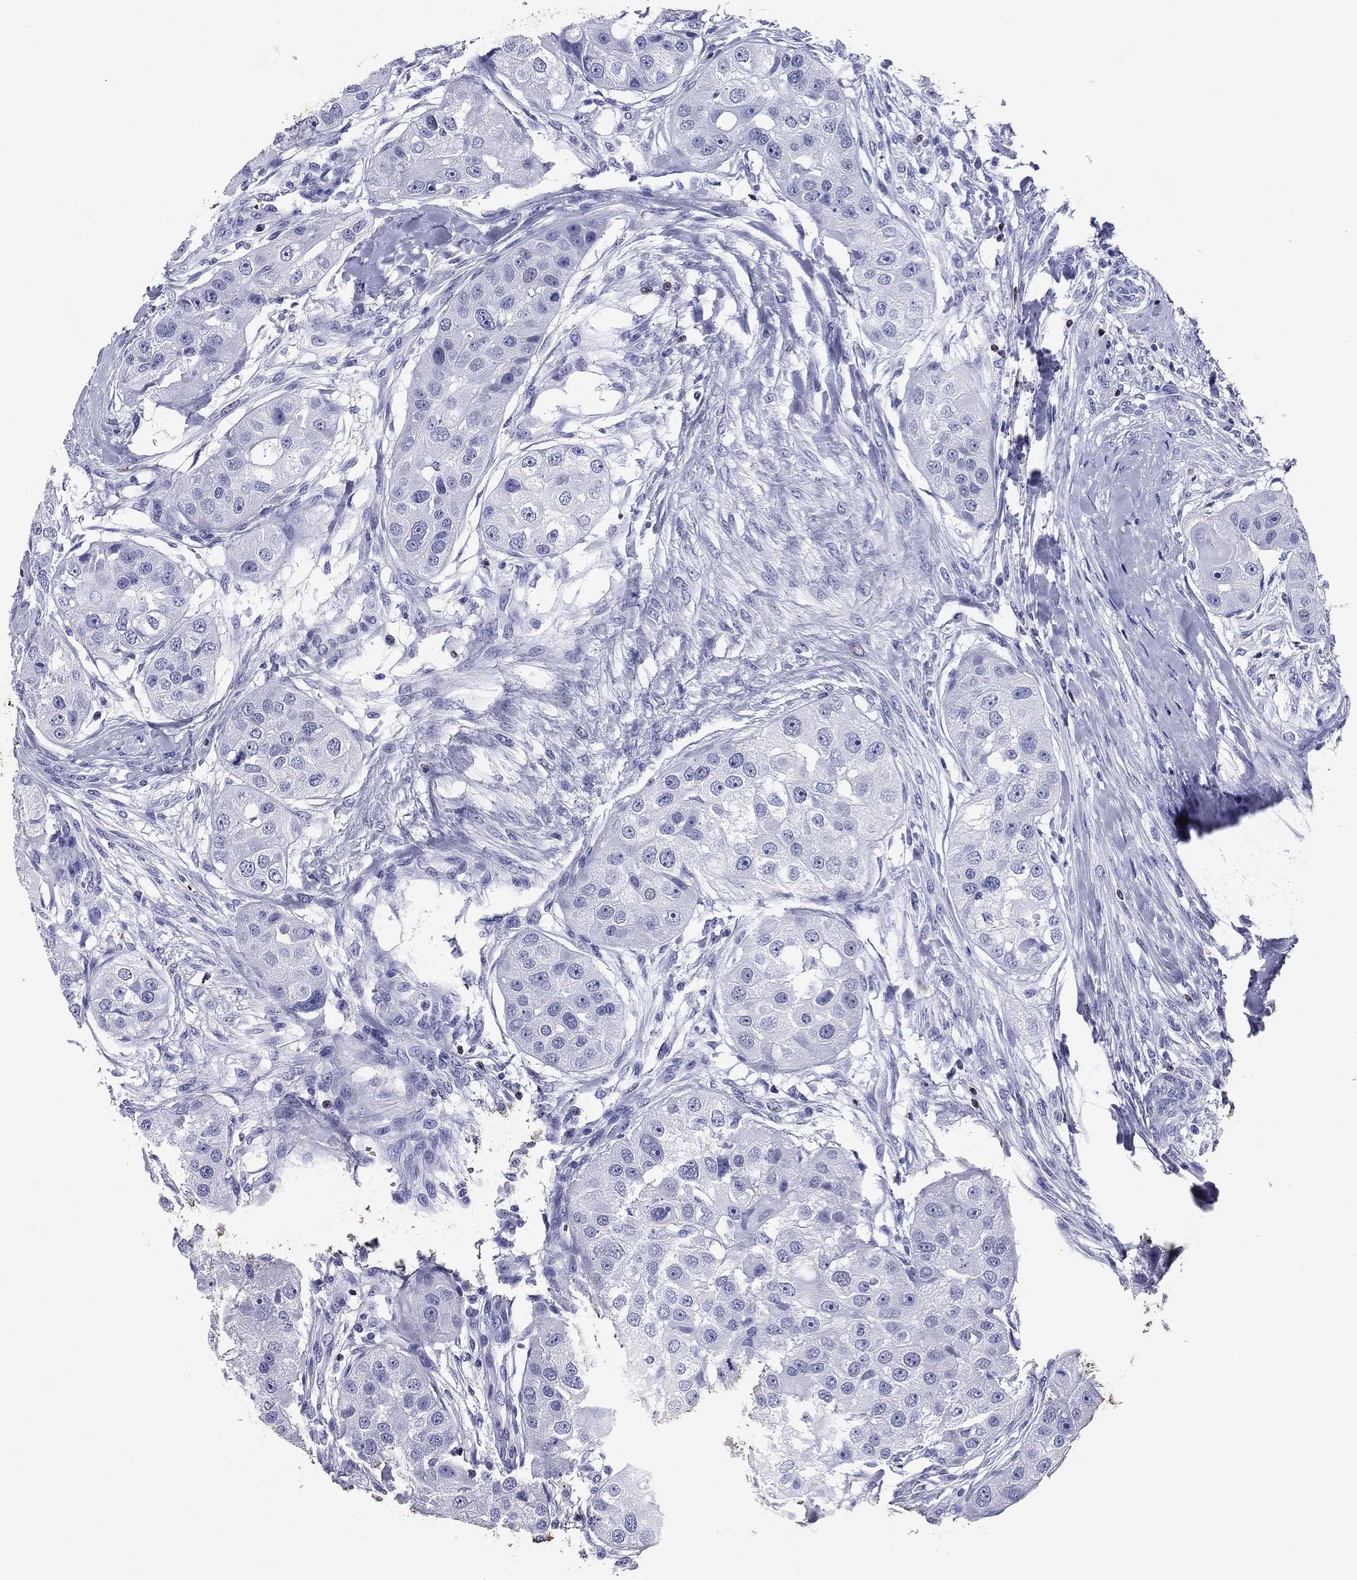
{"staining": {"intensity": "negative", "quantity": "none", "location": "none"}, "tissue": "head and neck cancer", "cell_type": "Tumor cells", "image_type": "cancer", "snomed": [{"axis": "morphology", "description": "Normal tissue, NOS"}, {"axis": "morphology", "description": "Squamous cell carcinoma, NOS"}, {"axis": "topography", "description": "Skeletal muscle"}, {"axis": "topography", "description": "Head-Neck"}], "caption": "There is no significant staining in tumor cells of head and neck cancer (squamous cell carcinoma).", "gene": "GZMK", "patient": {"sex": "male", "age": 51}}